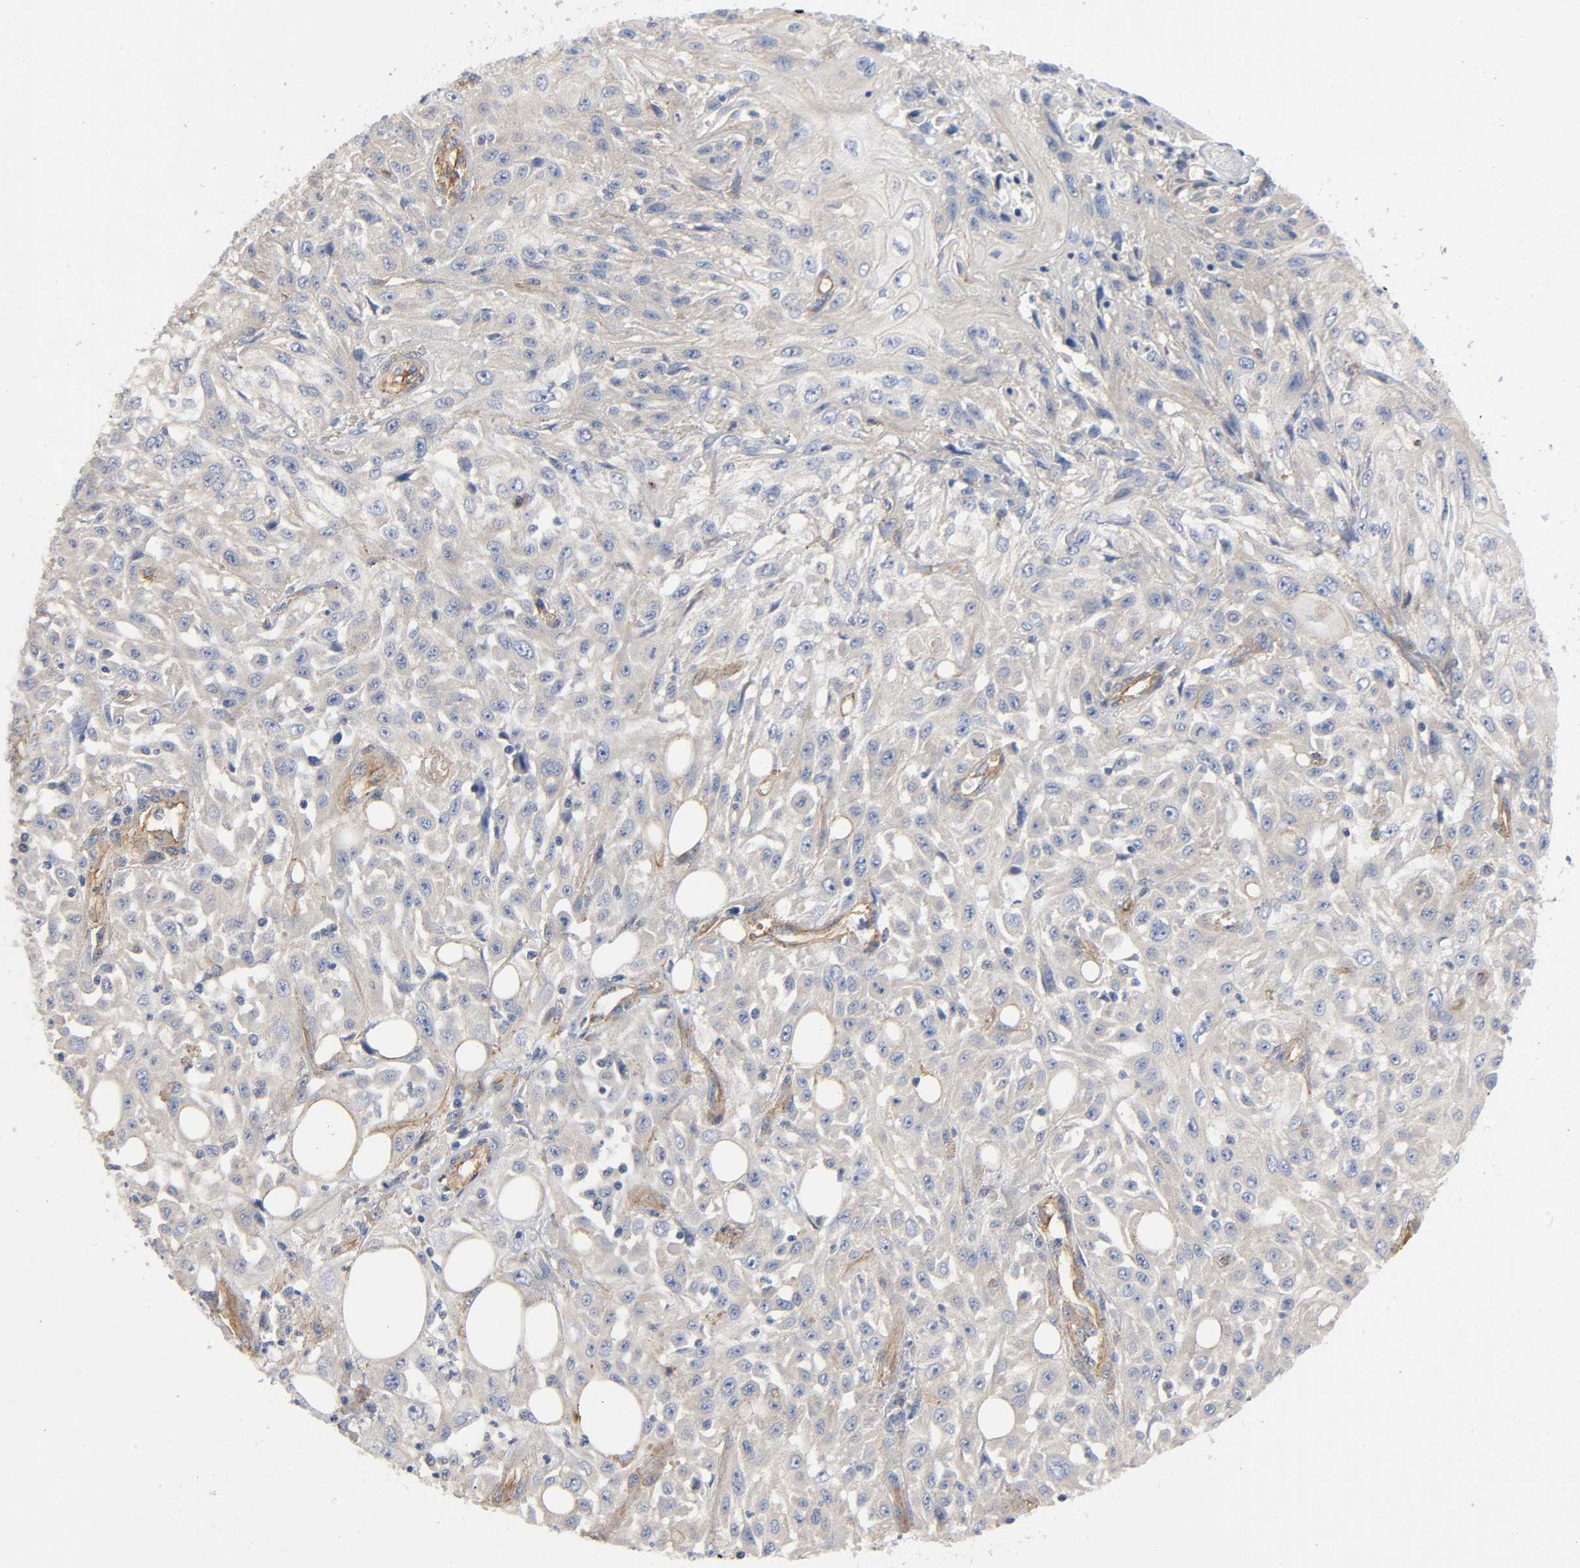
{"staining": {"intensity": "negative", "quantity": "none", "location": "none"}, "tissue": "skin cancer", "cell_type": "Tumor cells", "image_type": "cancer", "snomed": [{"axis": "morphology", "description": "Squamous cell carcinoma, NOS"}, {"axis": "topography", "description": "Skin"}], "caption": "The histopathology image shows no staining of tumor cells in skin cancer.", "gene": "MARS1", "patient": {"sex": "male", "age": 75}}